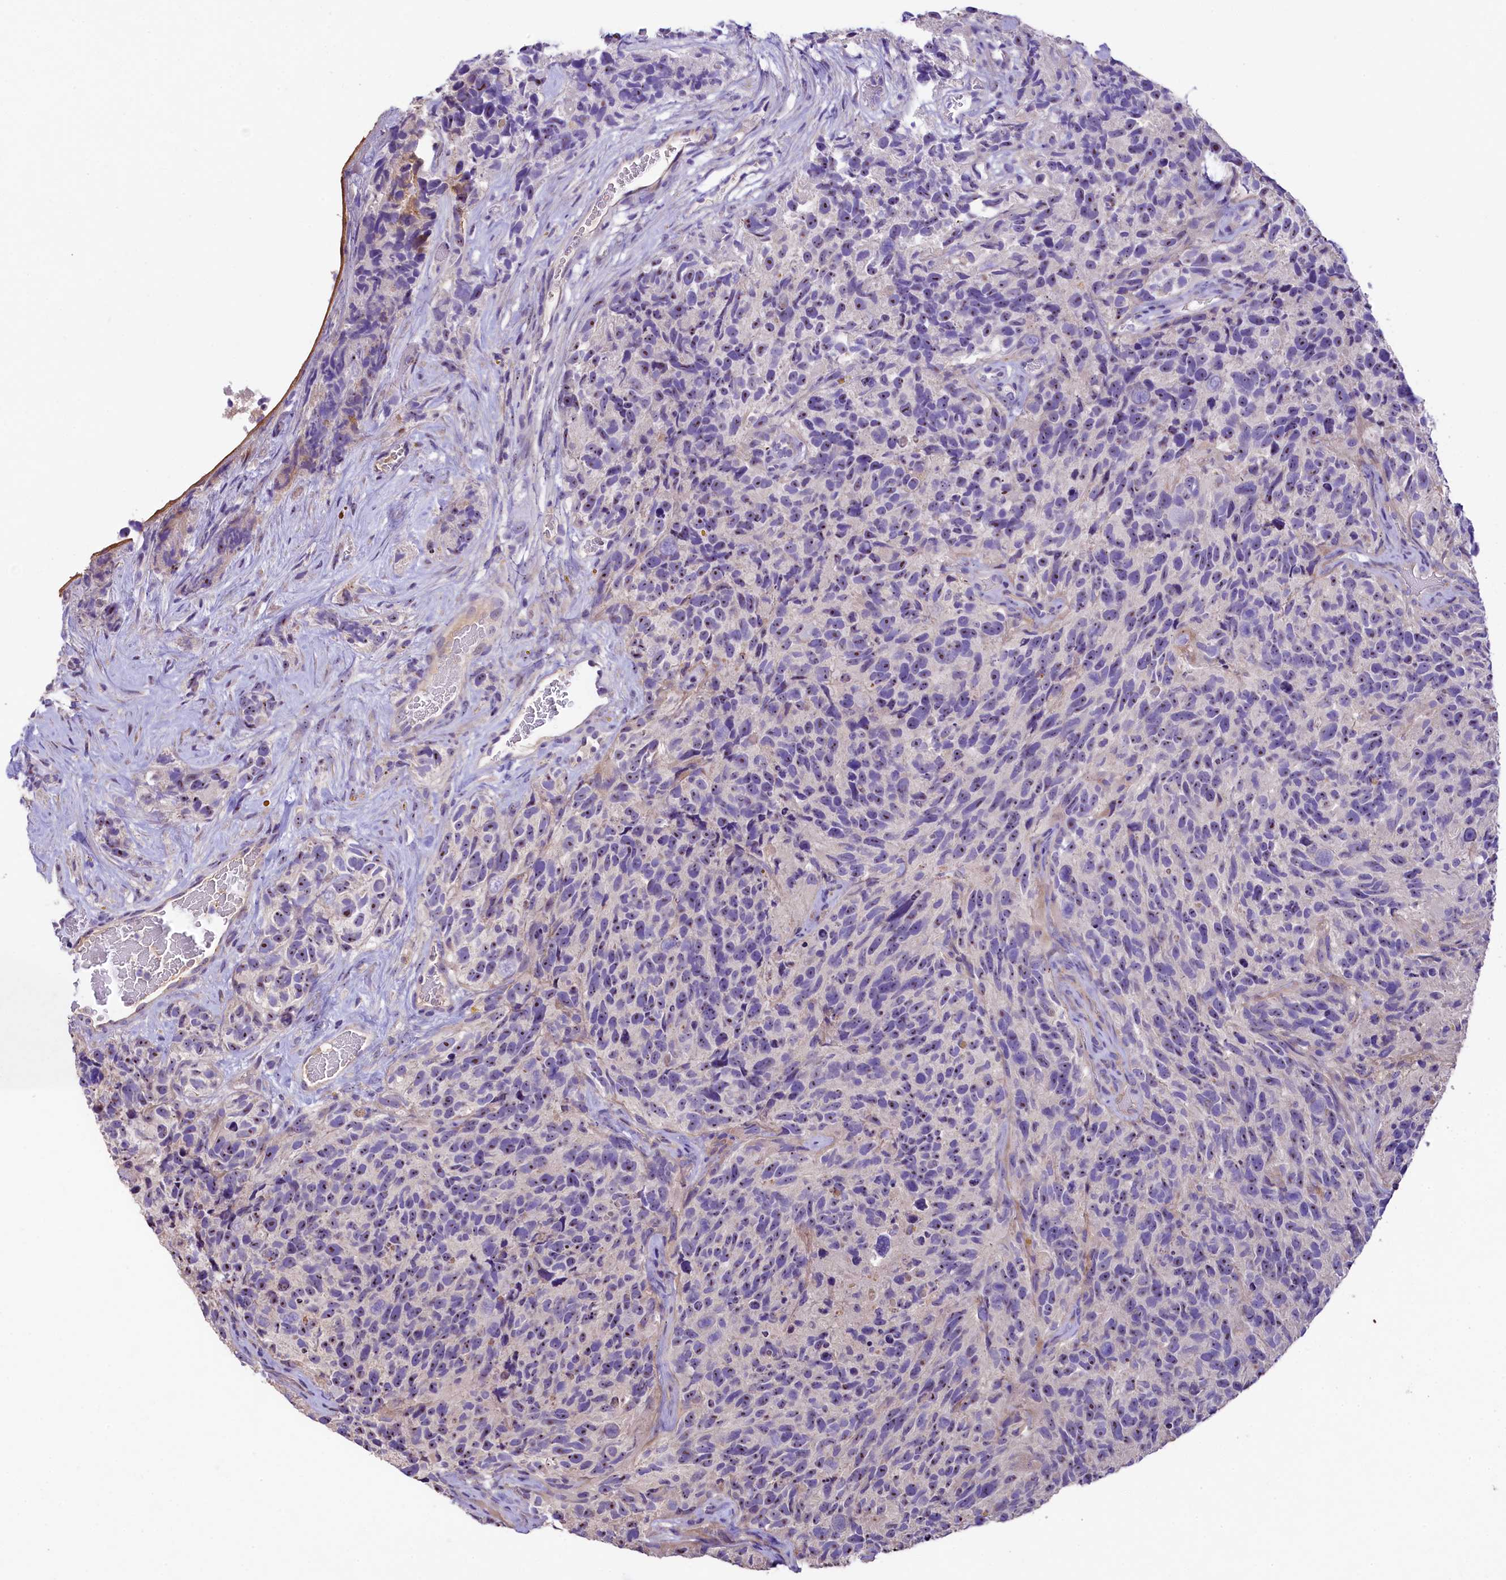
{"staining": {"intensity": "moderate", "quantity": "<25%", "location": "nuclear"}, "tissue": "glioma", "cell_type": "Tumor cells", "image_type": "cancer", "snomed": [{"axis": "morphology", "description": "Glioma, malignant, High grade"}, {"axis": "topography", "description": "Brain"}], "caption": "Malignant high-grade glioma stained with immunohistochemistry (IHC) demonstrates moderate nuclear positivity in approximately <25% of tumor cells.", "gene": "UBXN6", "patient": {"sex": "male", "age": 69}}